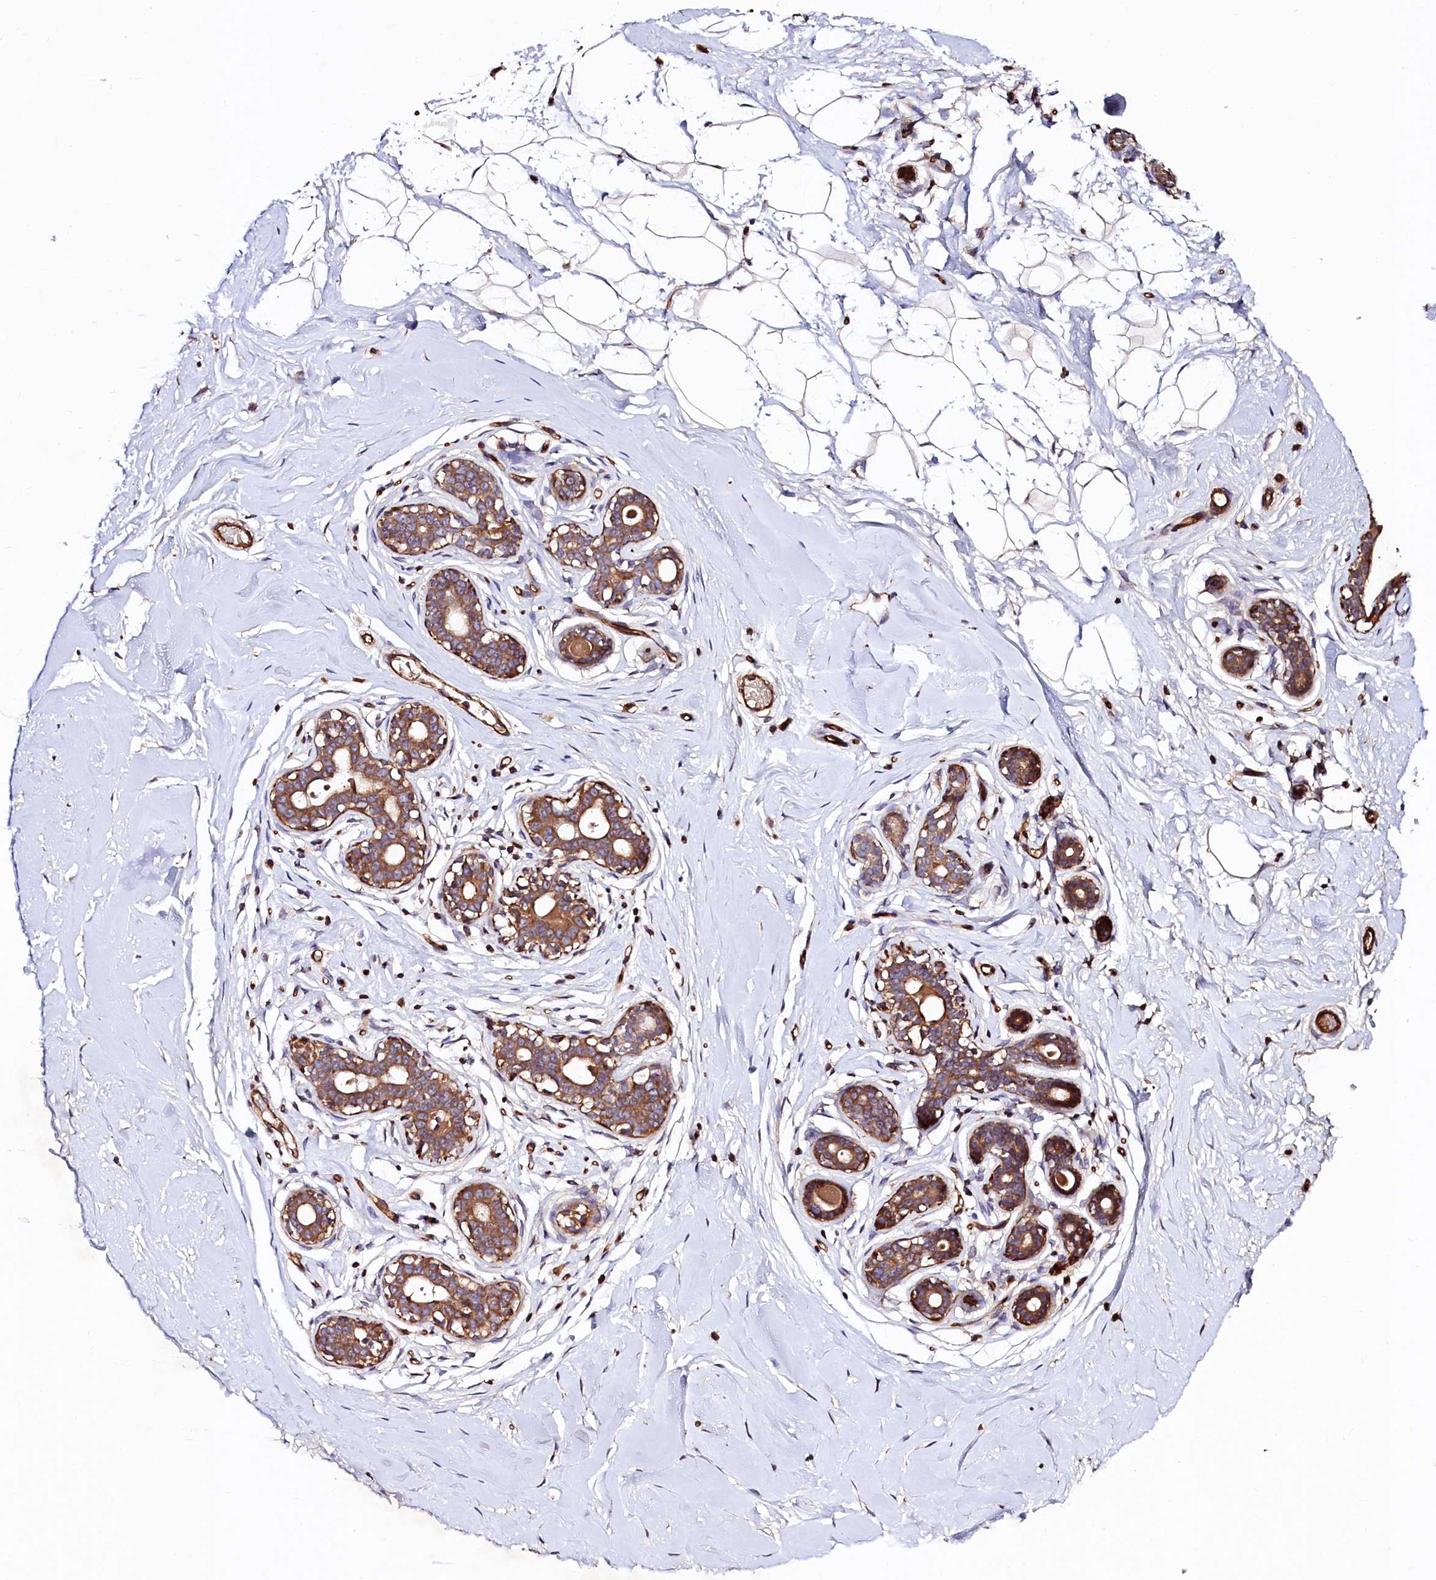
{"staining": {"intensity": "negative", "quantity": "none", "location": "none"}, "tissue": "breast", "cell_type": "Adipocytes", "image_type": "normal", "snomed": [{"axis": "morphology", "description": "Normal tissue, NOS"}, {"axis": "morphology", "description": "Adenoma, NOS"}, {"axis": "topography", "description": "Breast"}], "caption": "An IHC image of normal breast is shown. There is no staining in adipocytes of breast. (Brightfield microscopy of DAB (3,3'-diaminobenzidine) IHC at high magnification).", "gene": "KLHDC4", "patient": {"sex": "female", "age": 23}}